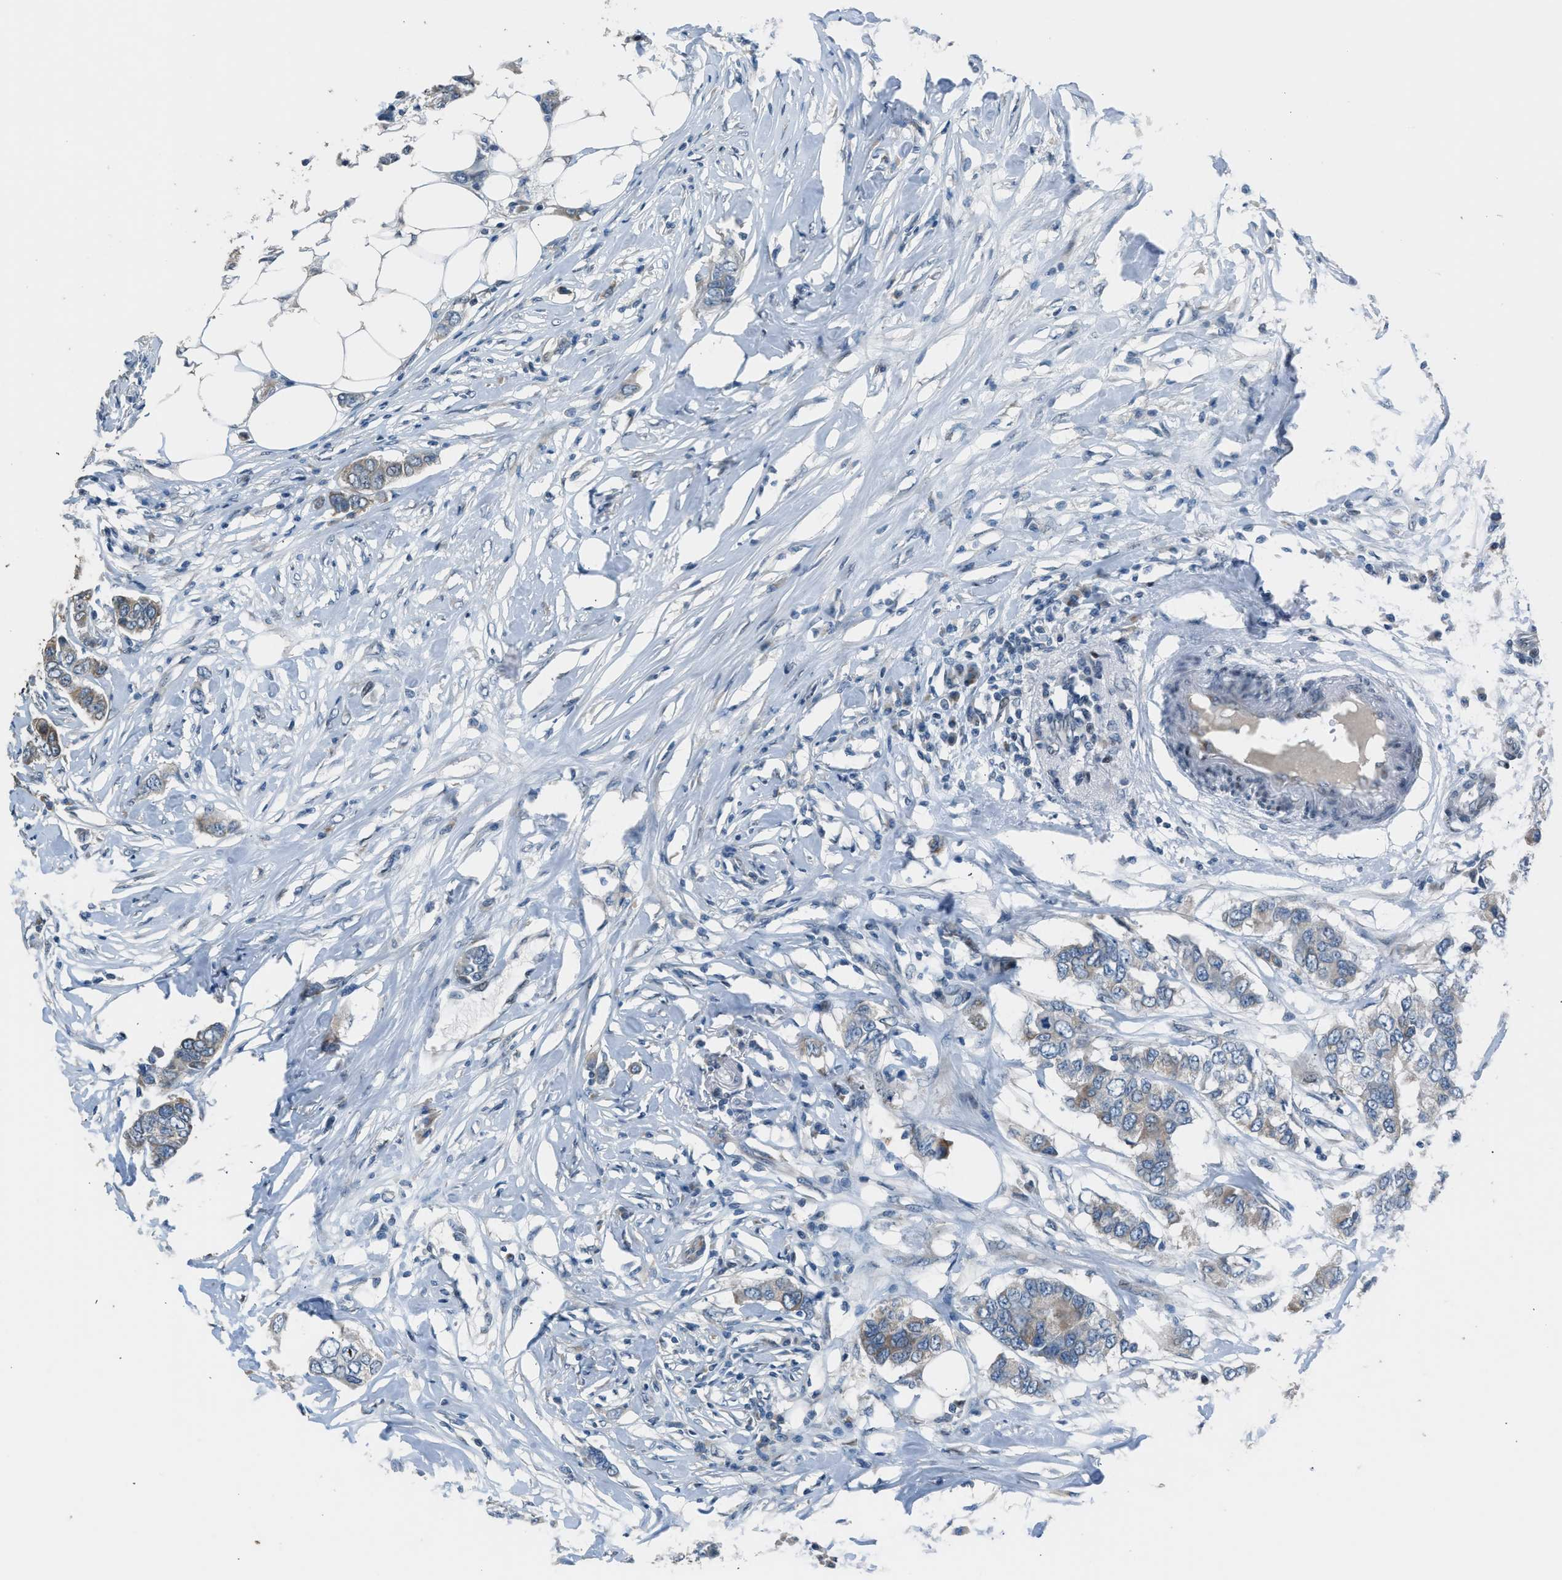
{"staining": {"intensity": "weak", "quantity": "25%-75%", "location": "cytoplasmic/membranous"}, "tissue": "breast cancer", "cell_type": "Tumor cells", "image_type": "cancer", "snomed": [{"axis": "morphology", "description": "Duct carcinoma"}, {"axis": "topography", "description": "Breast"}], "caption": "Breast cancer (invasive ductal carcinoma) was stained to show a protein in brown. There is low levels of weak cytoplasmic/membranous expression in about 25%-75% of tumor cells.", "gene": "RNF41", "patient": {"sex": "female", "age": 50}}